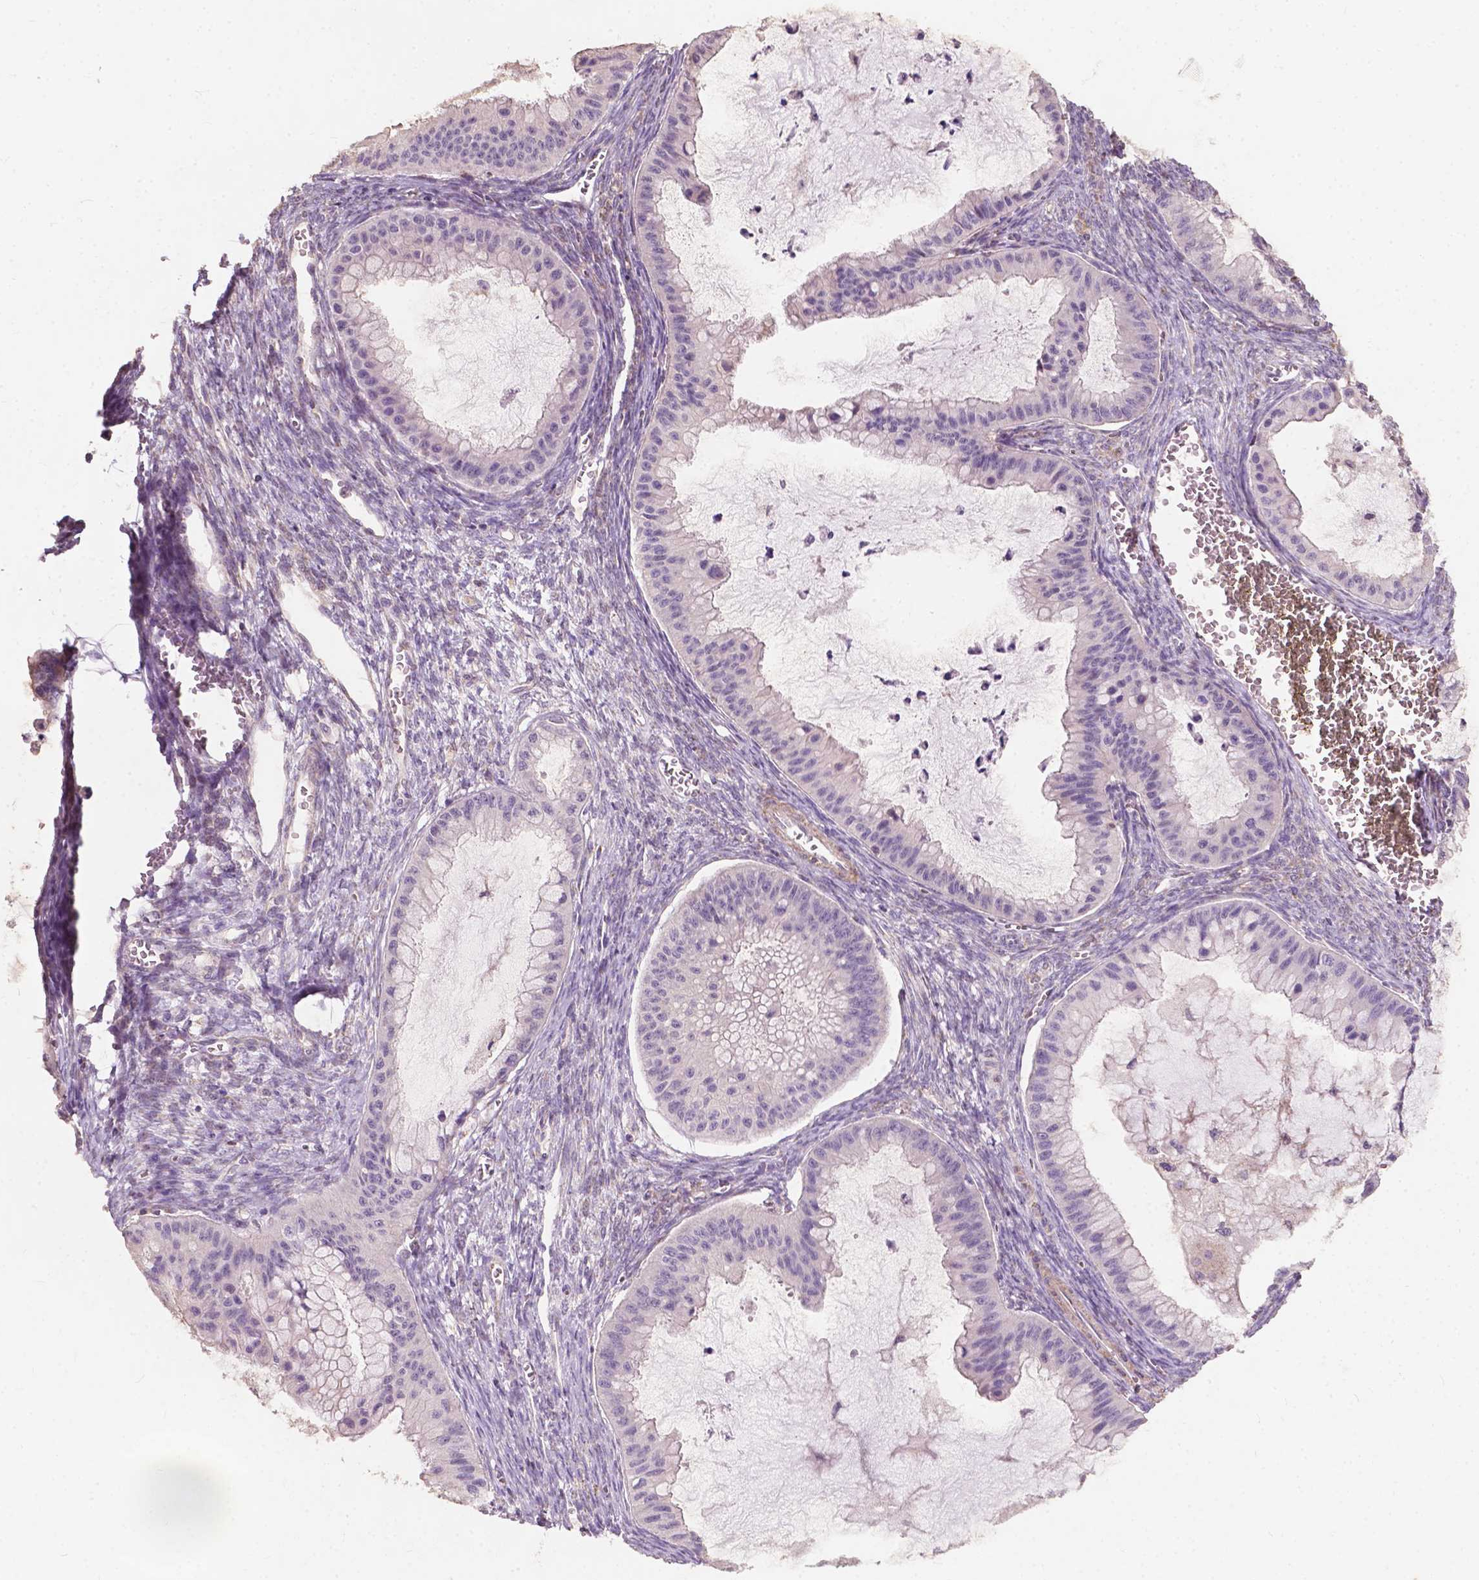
{"staining": {"intensity": "negative", "quantity": "none", "location": "none"}, "tissue": "ovarian cancer", "cell_type": "Tumor cells", "image_type": "cancer", "snomed": [{"axis": "morphology", "description": "Cystadenocarcinoma, mucinous, NOS"}, {"axis": "topography", "description": "Ovary"}], "caption": "Immunohistochemistry micrograph of neoplastic tissue: ovarian cancer (mucinous cystadenocarcinoma) stained with DAB (3,3'-diaminobenzidine) demonstrates no significant protein positivity in tumor cells. (Brightfield microscopy of DAB IHC at high magnification).", "gene": "NDUFA10", "patient": {"sex": "female", "age": 72}}